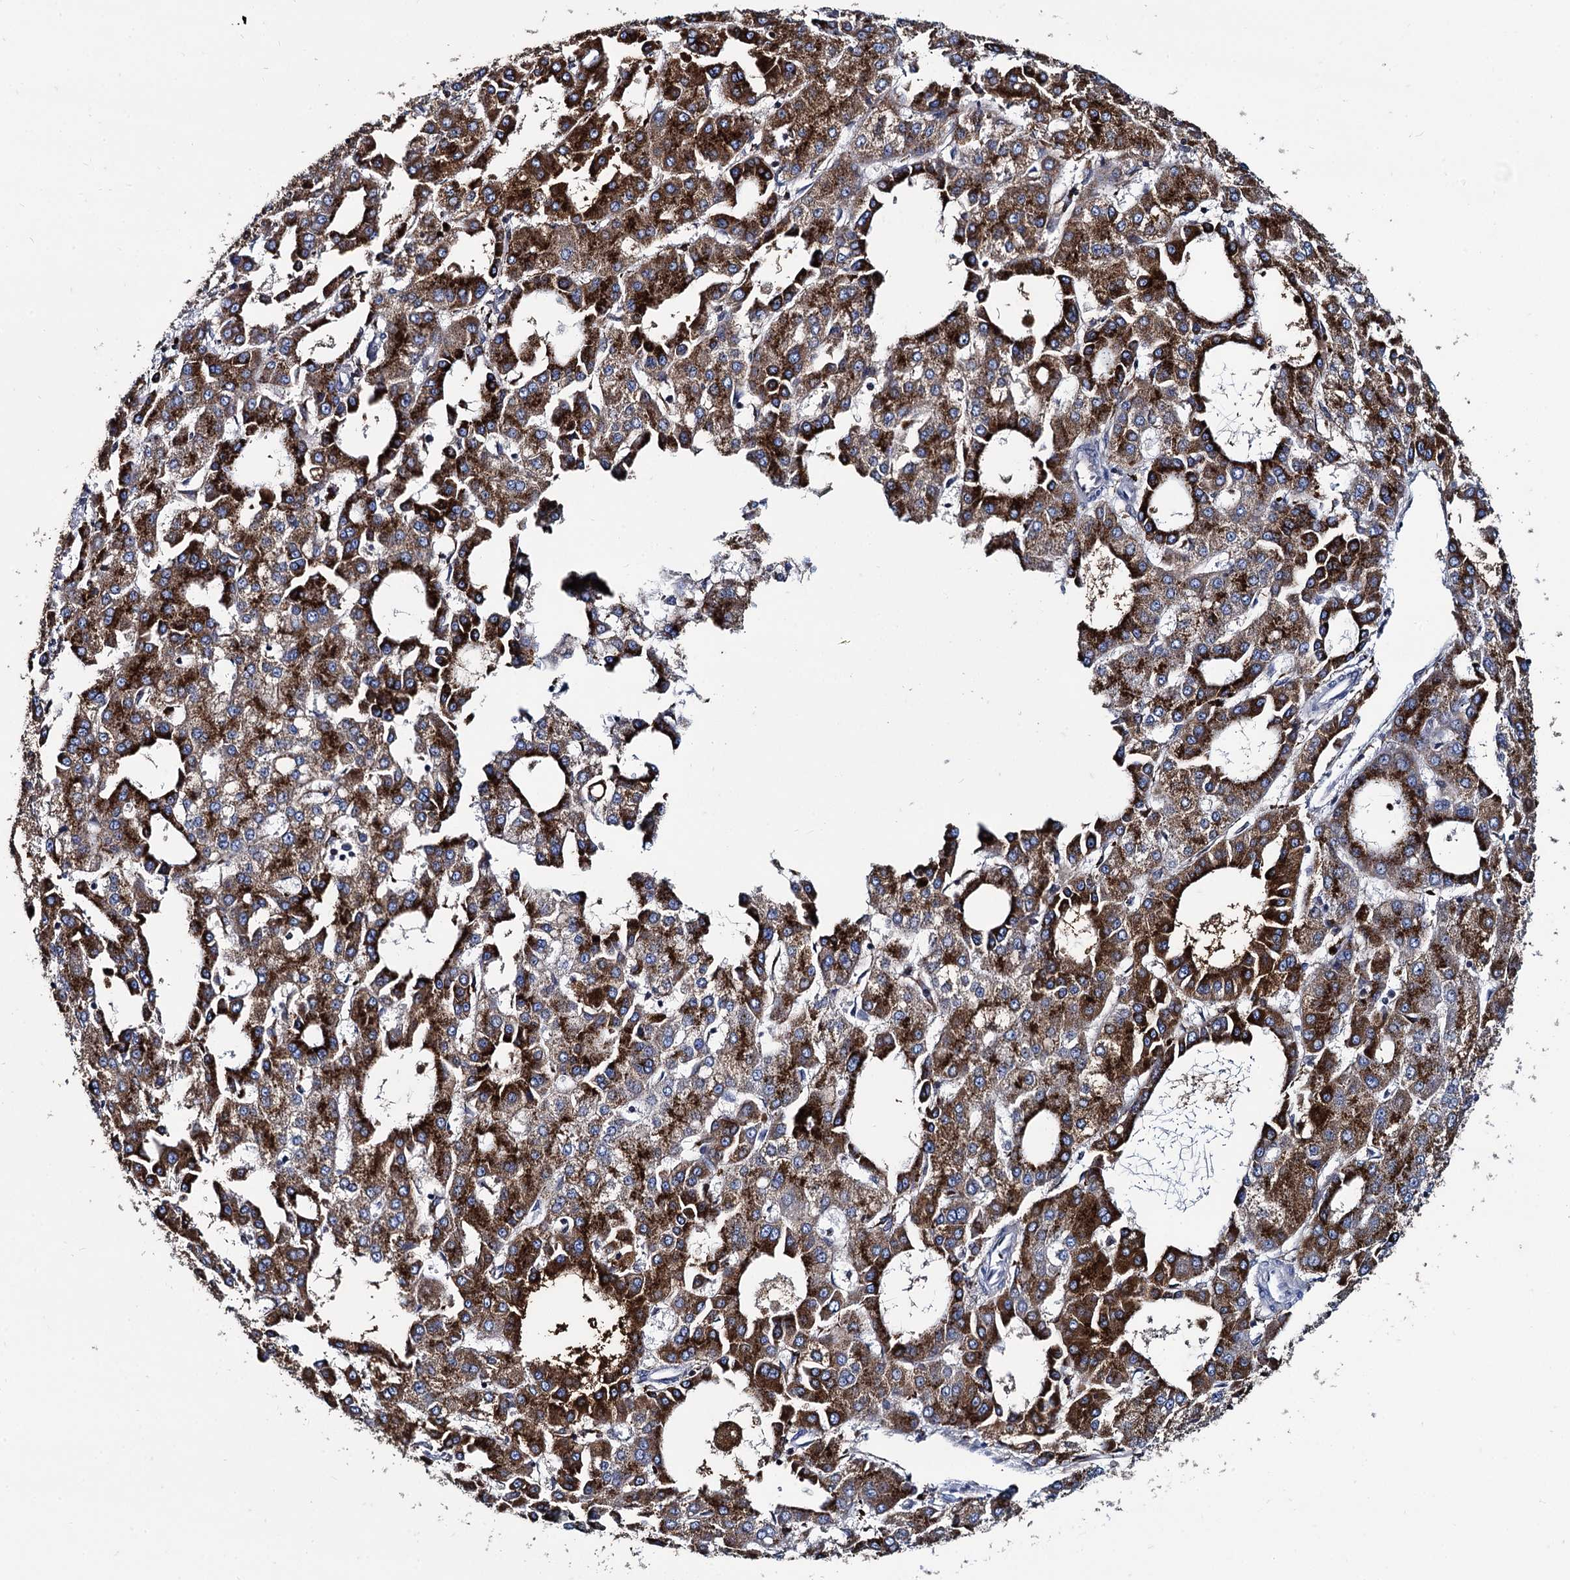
{"staining": {"intensity": "strong", "quantity": ">75%", "location": "cytoplasmic/membranous"}, "tissue": "liver cancer", "cell_type": "Tumor cells", "image_type": "cancer", "snomed": [{"axis": "morphology", "description": "Carcinoma, Hepatocellular, NOS"}, {"axis": "topography", "description": "Liver"}], "caption": "Immunohistochemistry (IHC) (DAB) staining of liver hepatocellular carcinoma demonstrates strong cytoplasmic/membranous protein expression in approximately >75% of tumor cells.", "gene": "APOD", "patient": {"sex": "male", "age": 47}}